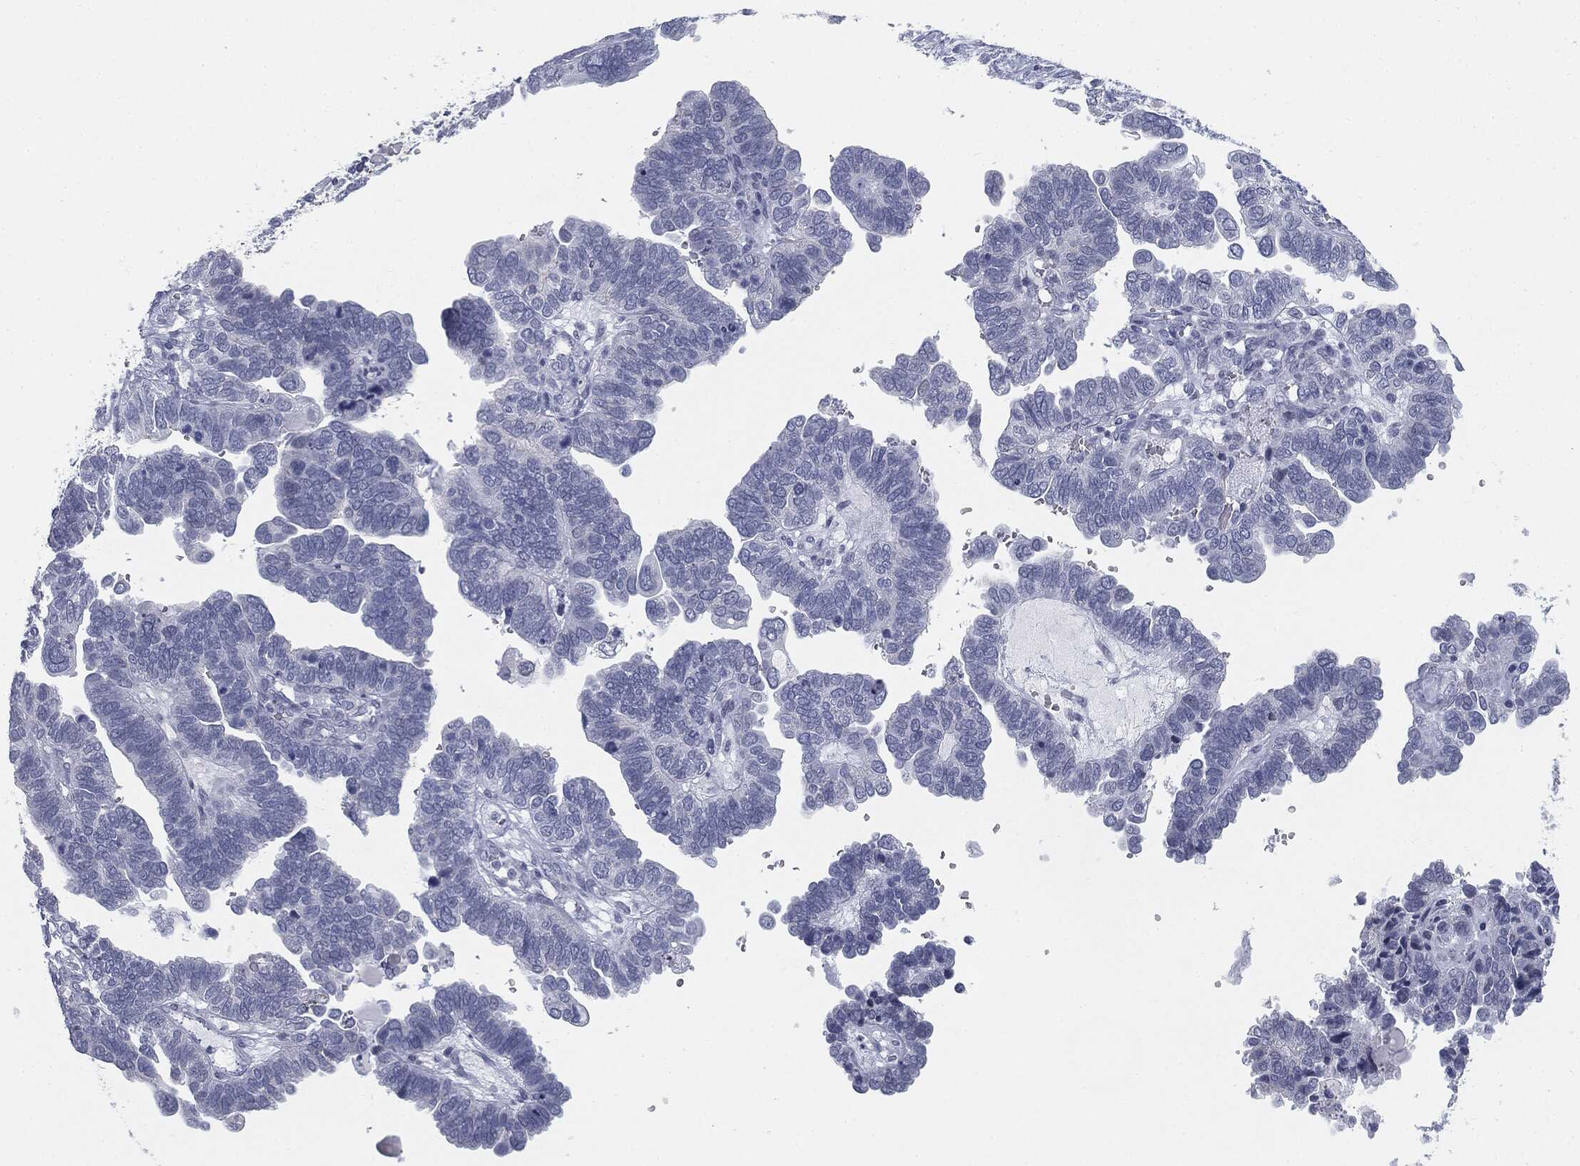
{"staining": {"intensity": "negative", "quantity": "none", "location": "none"}, "tissue": "ovarian cancer", "cell_type": "Tumor cells", "image_type": "cancer", "snomed": [{"axis": "morphology", "description": "Cystadenocarcinoma, serous, NOS"}, {"axis": "topography", "description": "Ovary"}], "caption": "This is a photomicrograph of IHC staining of ovarian cancer (serous cystadenocarcinoma), which shows no staining in tumor cells.", "gene": "TPO", "patient": {"sex": "female", "age": 51}}